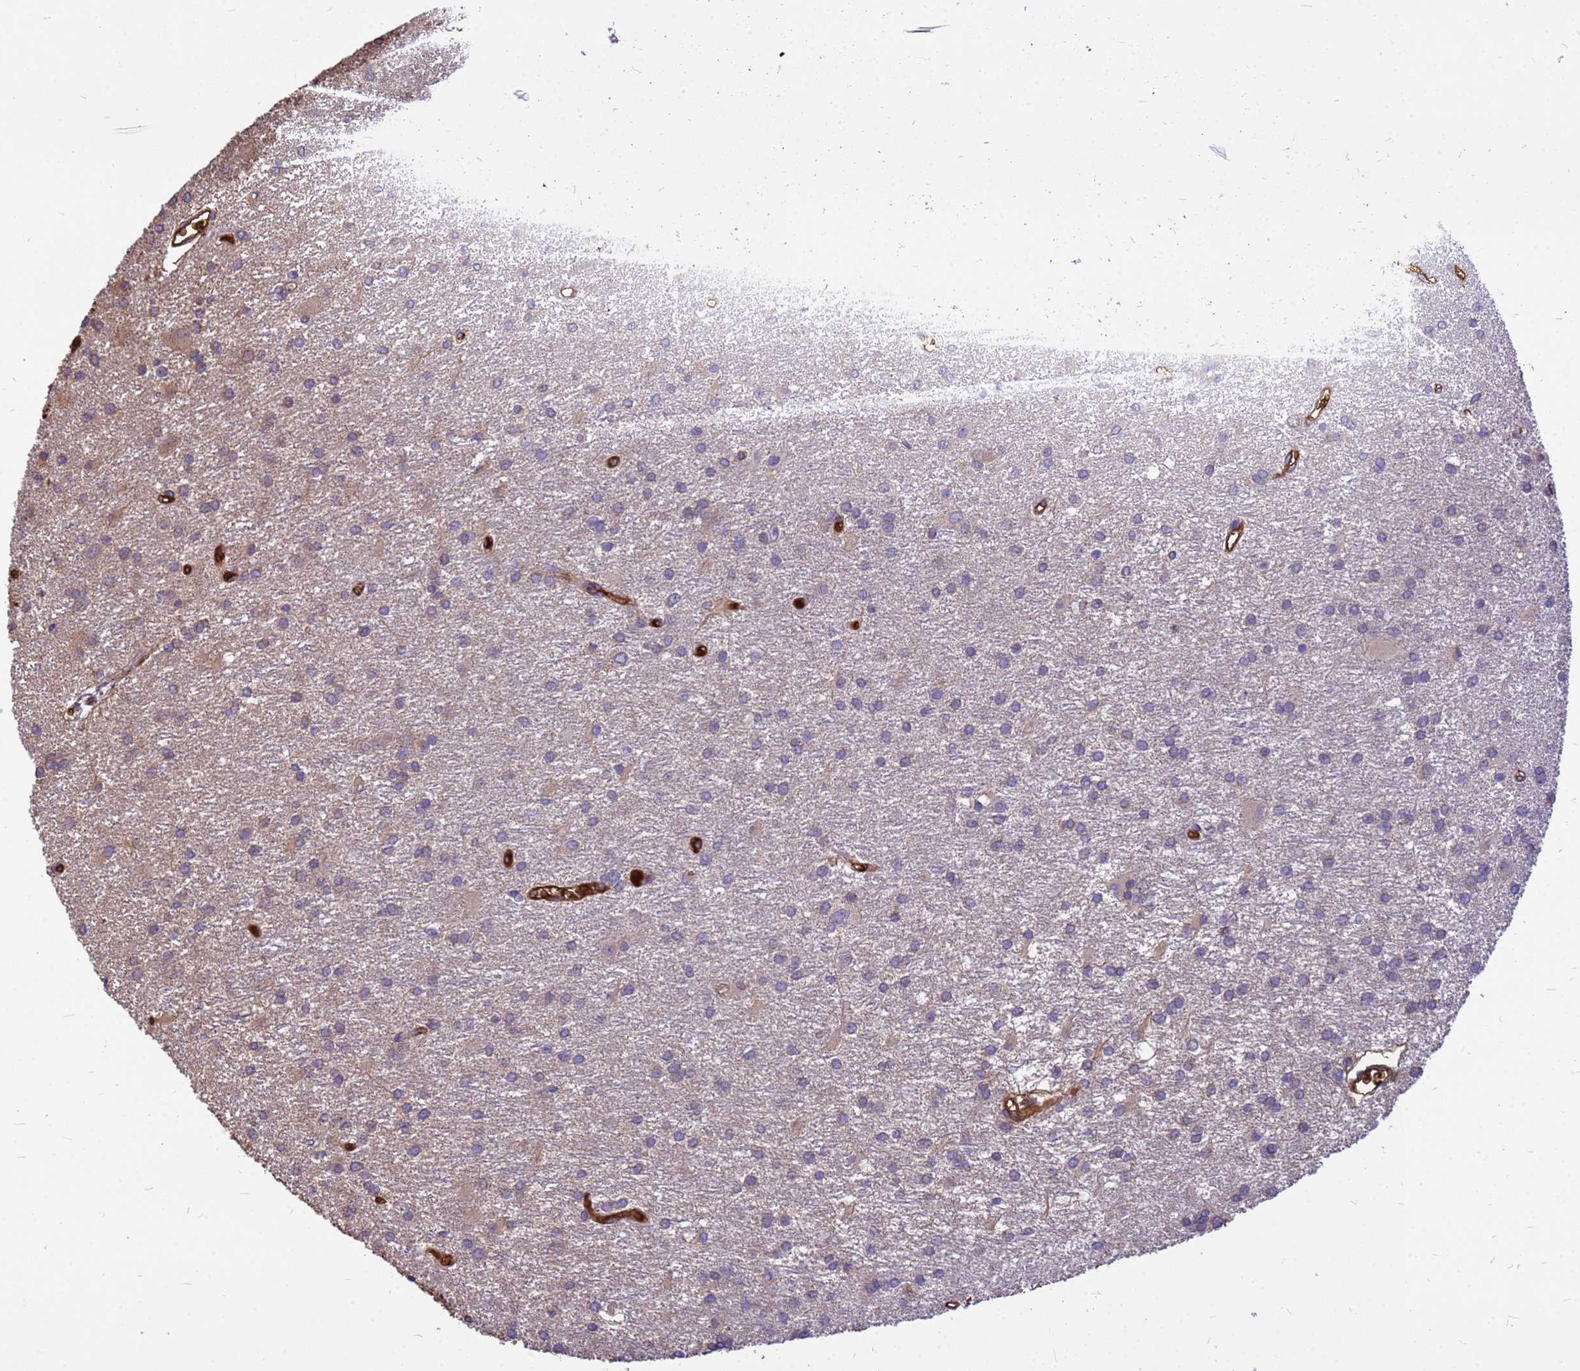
{"staining": {"intensity": "weak", "quantity": "<25%", "location": "cytoplasmic/membranous"}, "tissue": "glioma", "cell_type": "Tumor cells", "image_type": "cancer", "snomed": [{"axis": "morphology", "description": "Glioma, malignant, High grade"}, {"axis": "topography", "description": "Brain"}], "caption": "This is an immunohistochemistry (IHC) histopathology image of human high-grade glioma (malignant). There is no staining in tumor cells.", "gene": "HBA2", "patient": {"sex": "female", "age": 50}}